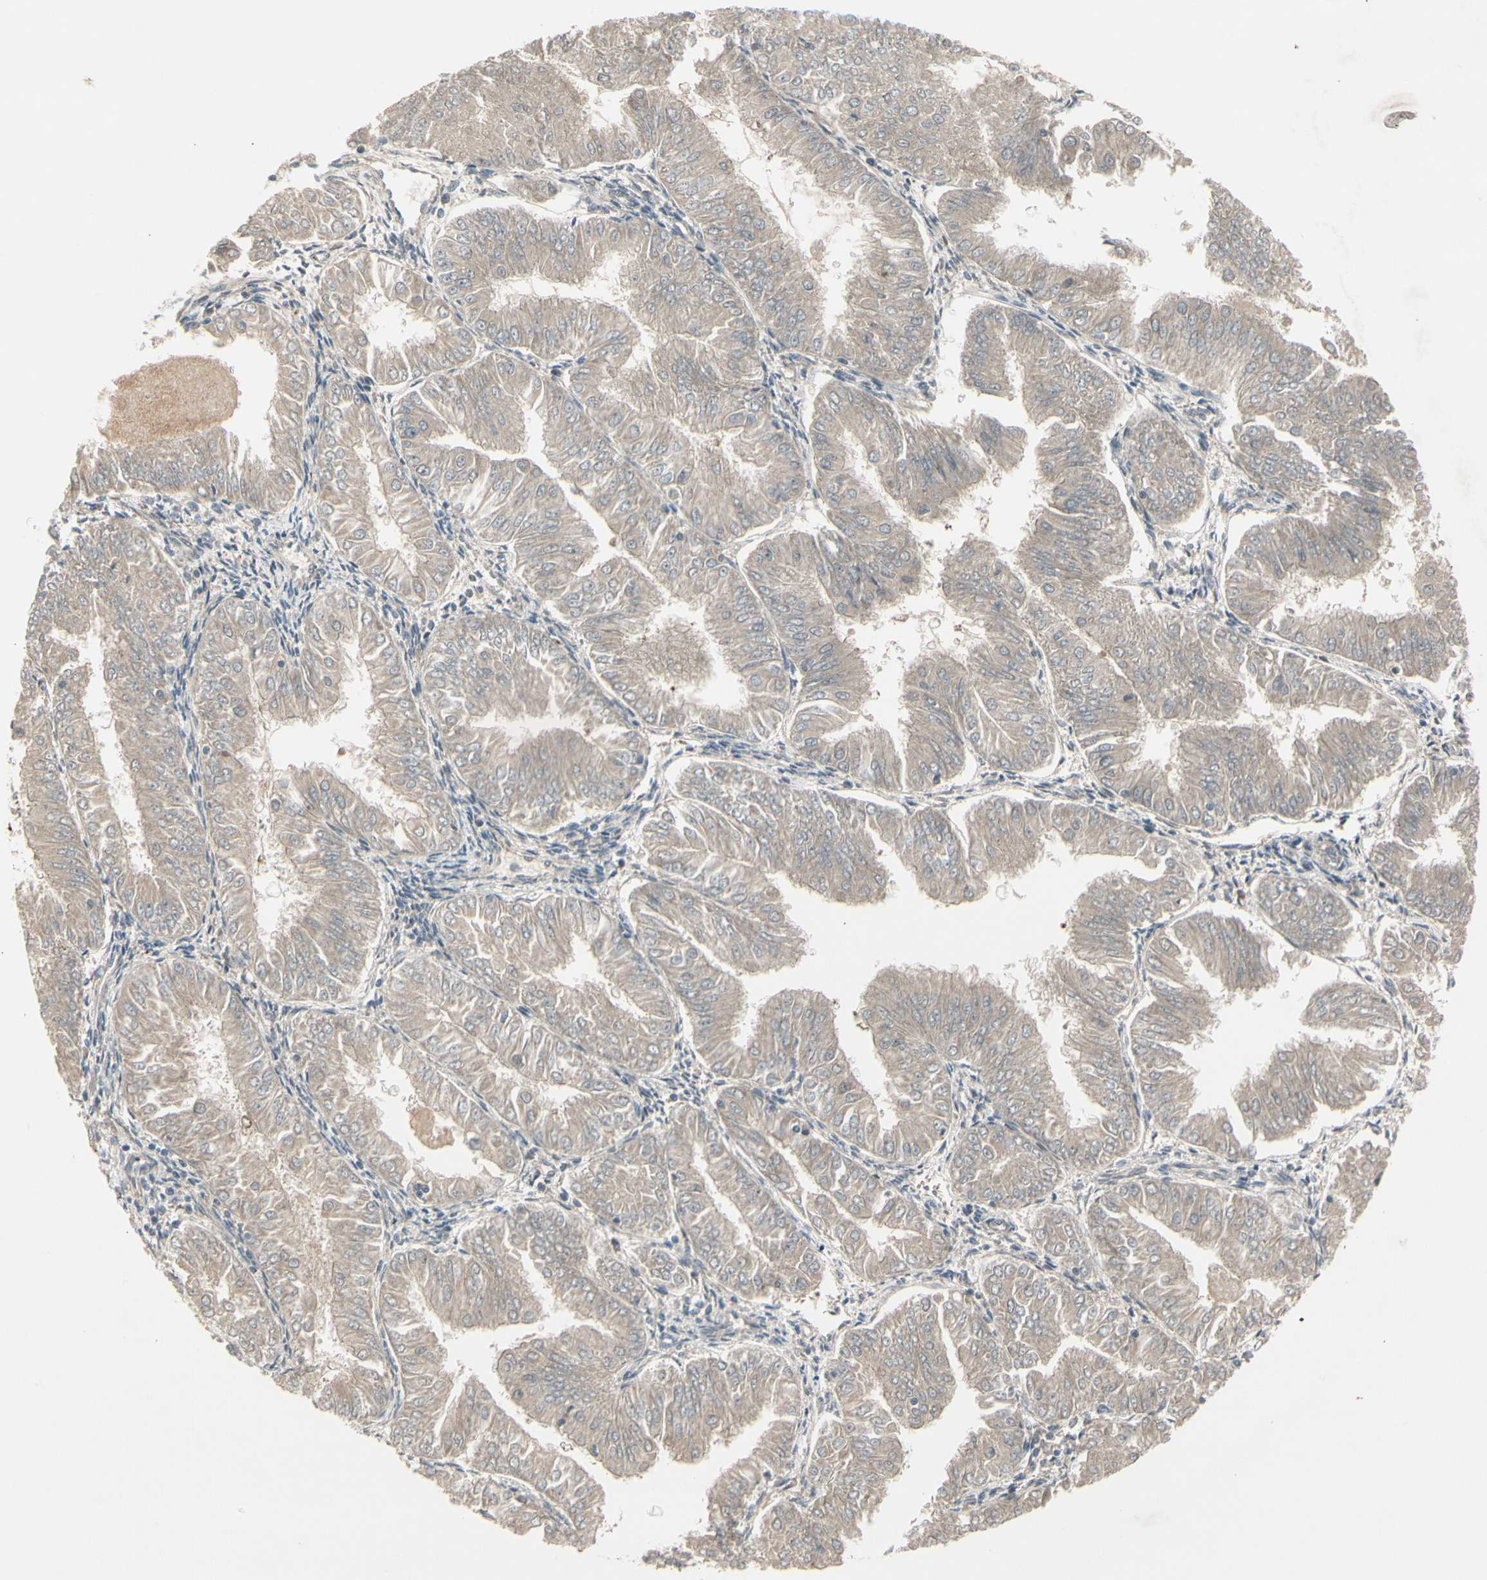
{"staining": {"intensity": "negative", "quantity": "none", "location": "none"}, "tissue": "endometrial cancer", "cell_type": "Tumor cells", "image_type": "cancer", "snomed": [{"axis": "morphology", "description": "Adenocarcinoma, NOS"}, {"axis": "topography", "description": "Endometrium"}], "caption": "The image shows no significant positivity in tumor cells of endometrial adenocarcinoma.", "gene": "FHDC1", "patient": {"sex": "female", "age": 53}}